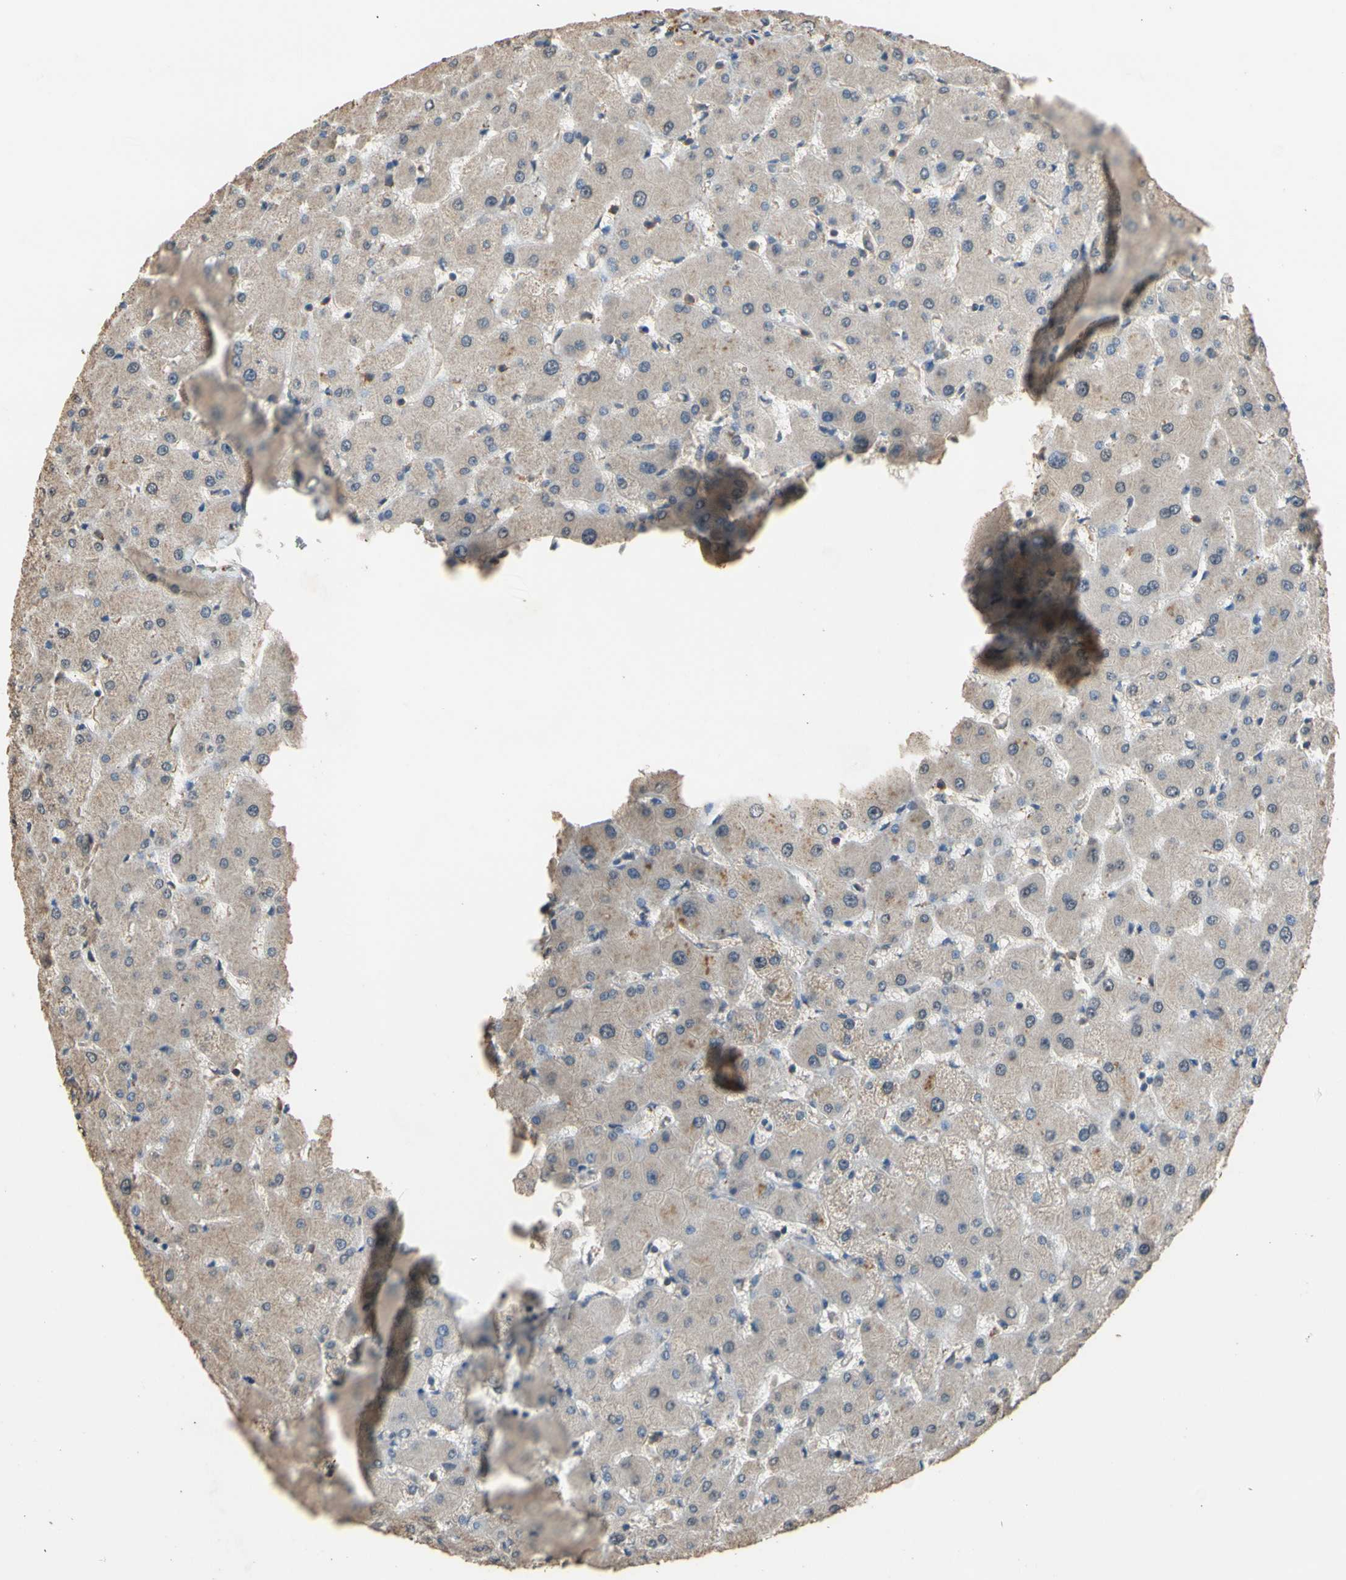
{"staining": {"intensity": "weak", "quantity": ">75%", "location": "cytoplasmic/membranous"}, "tissue": "liver", "cell_type": "Cholangiocytes", "image_type": "normal", "snomed": [{"axis": "morphology", "description": "Normal tissue, NOS"}, {"axis": "topography", "description": "Liver"}], "caption": "High-power microscopy captured an IHC photomicrograph of benign liver, revealing weak cytoplasmic/membranous expression in about >75% of cholangiocytes. (Brightfield microscopy of DAB IHC at high magnification).", "gene": "TNFSF13B", "patient": {"sex": "female", "age": 63}}